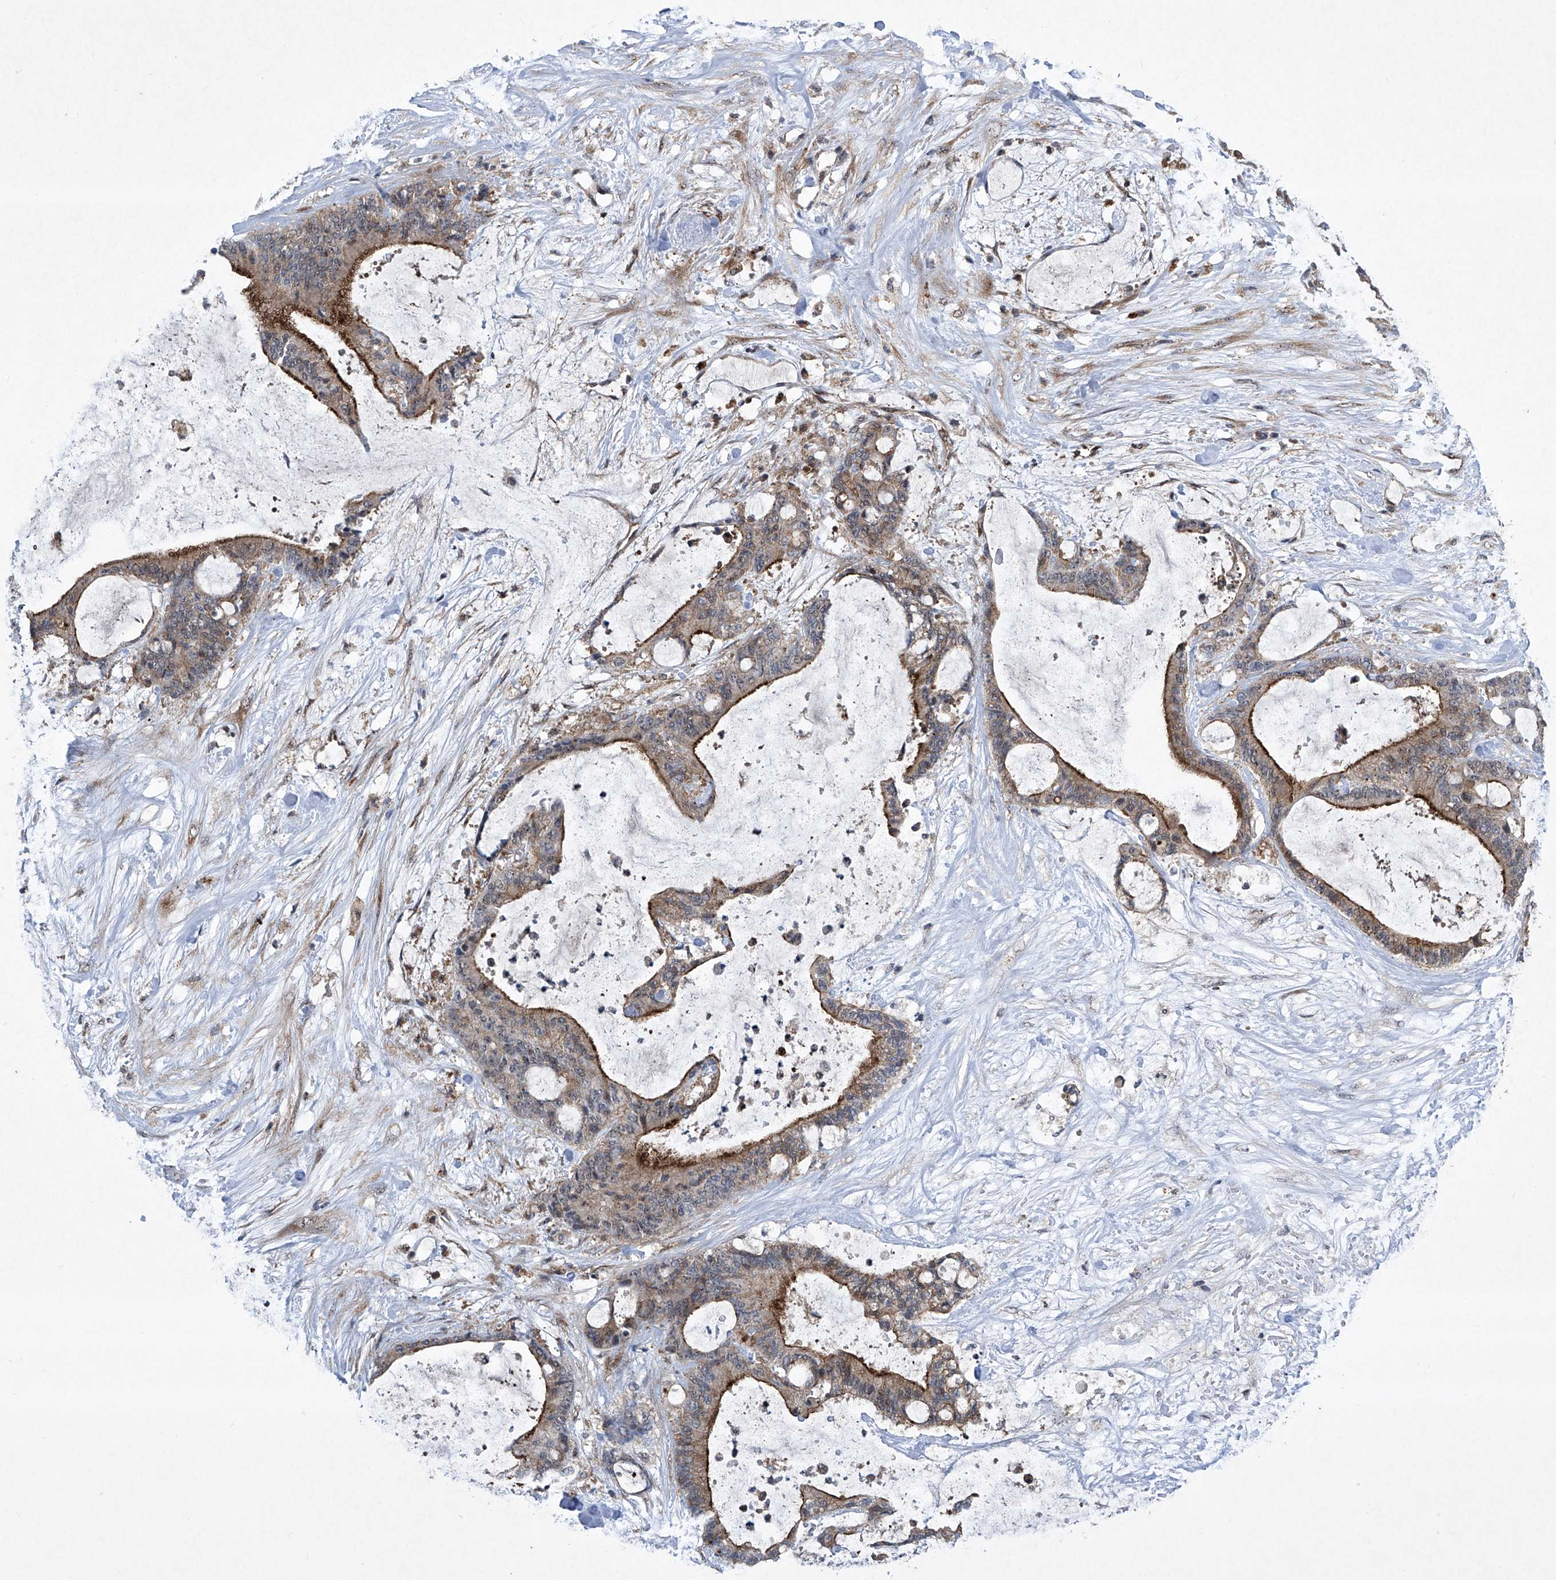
{"staining": {"intensity": "moderate", "quantity": "<25%", "location": "cytoplasmic/membranous"}, "tissue": "liver cancer", "cell_type": "Tumor cells", "image_type": "cancer", "snomed": [{"axis": "morphology", "description": "Cholangiocarcinoma"}, {"axis": "topography", "description": "Liver"}], "caption": "The immunohistochemical stain labels moderate cytoplasmic/membranous expression in tumor cells of cholangiocarcinoma (liver) tissue.", "gene": "CISH", "patient": {"sex": "female", "age": 73}}